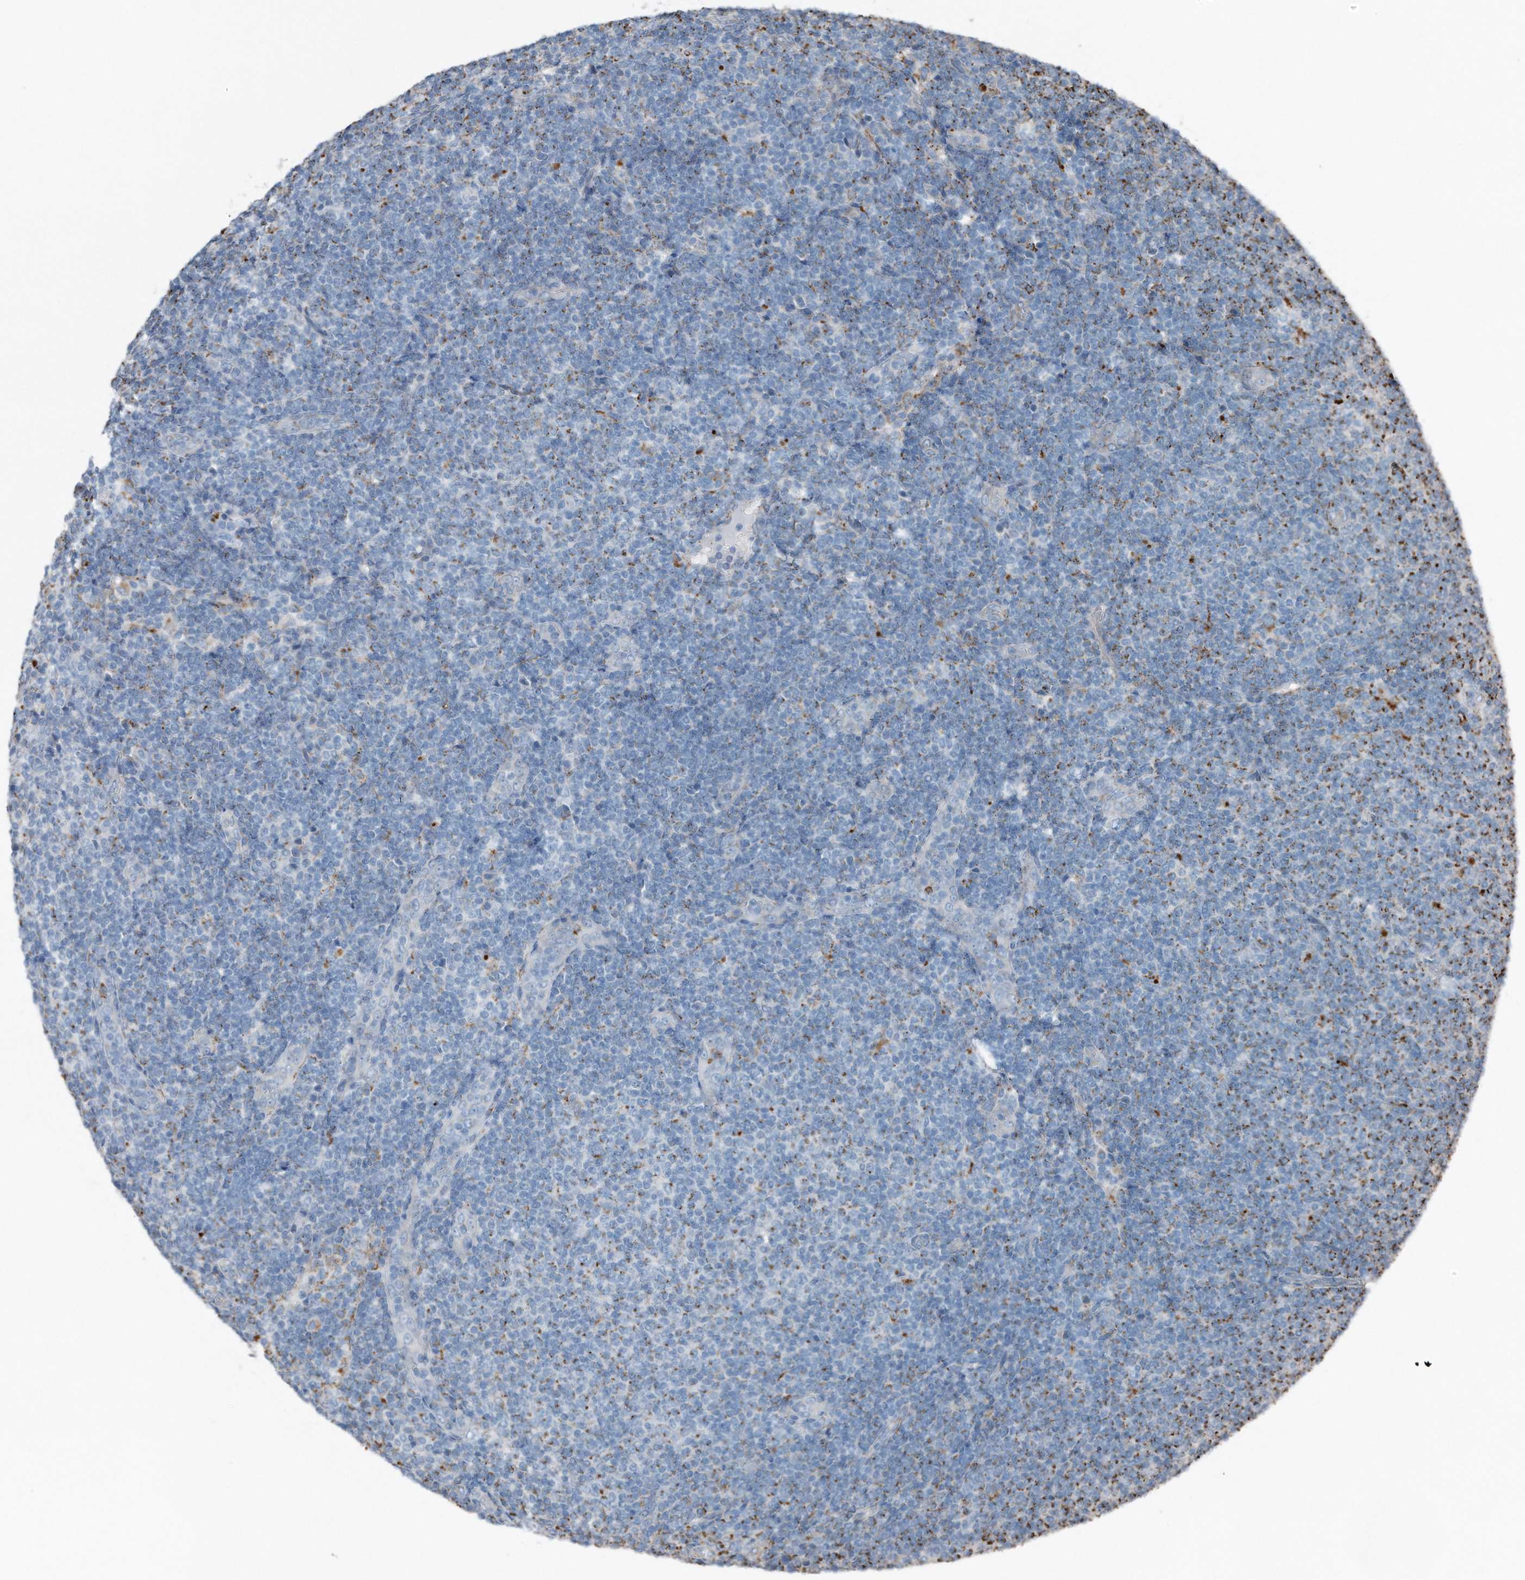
{"staining": {"intensity": "weak", "quantity": "25%-75%", "location": "cytoplasmic/membranous"}, "tissue": "lymphoma", "cell_type": "Tumor cells", "image_type": "cancer", "snomed": [{"axis": "morphology", "description": "Malignant lymphoma, non-Hodgkin's type, Low grade"}, {"axis": "topography", "description": "Lymph node"}], "caption": "Immunohistochemistry micrograph of lymphoma stained for a protein (brown), which shows low levels of weak cytoplasmic/membranous positivity in about 25%-75% of tumor cells.", "gene": "ZNF772", "patient": {"sex": "male", "age": 66}}